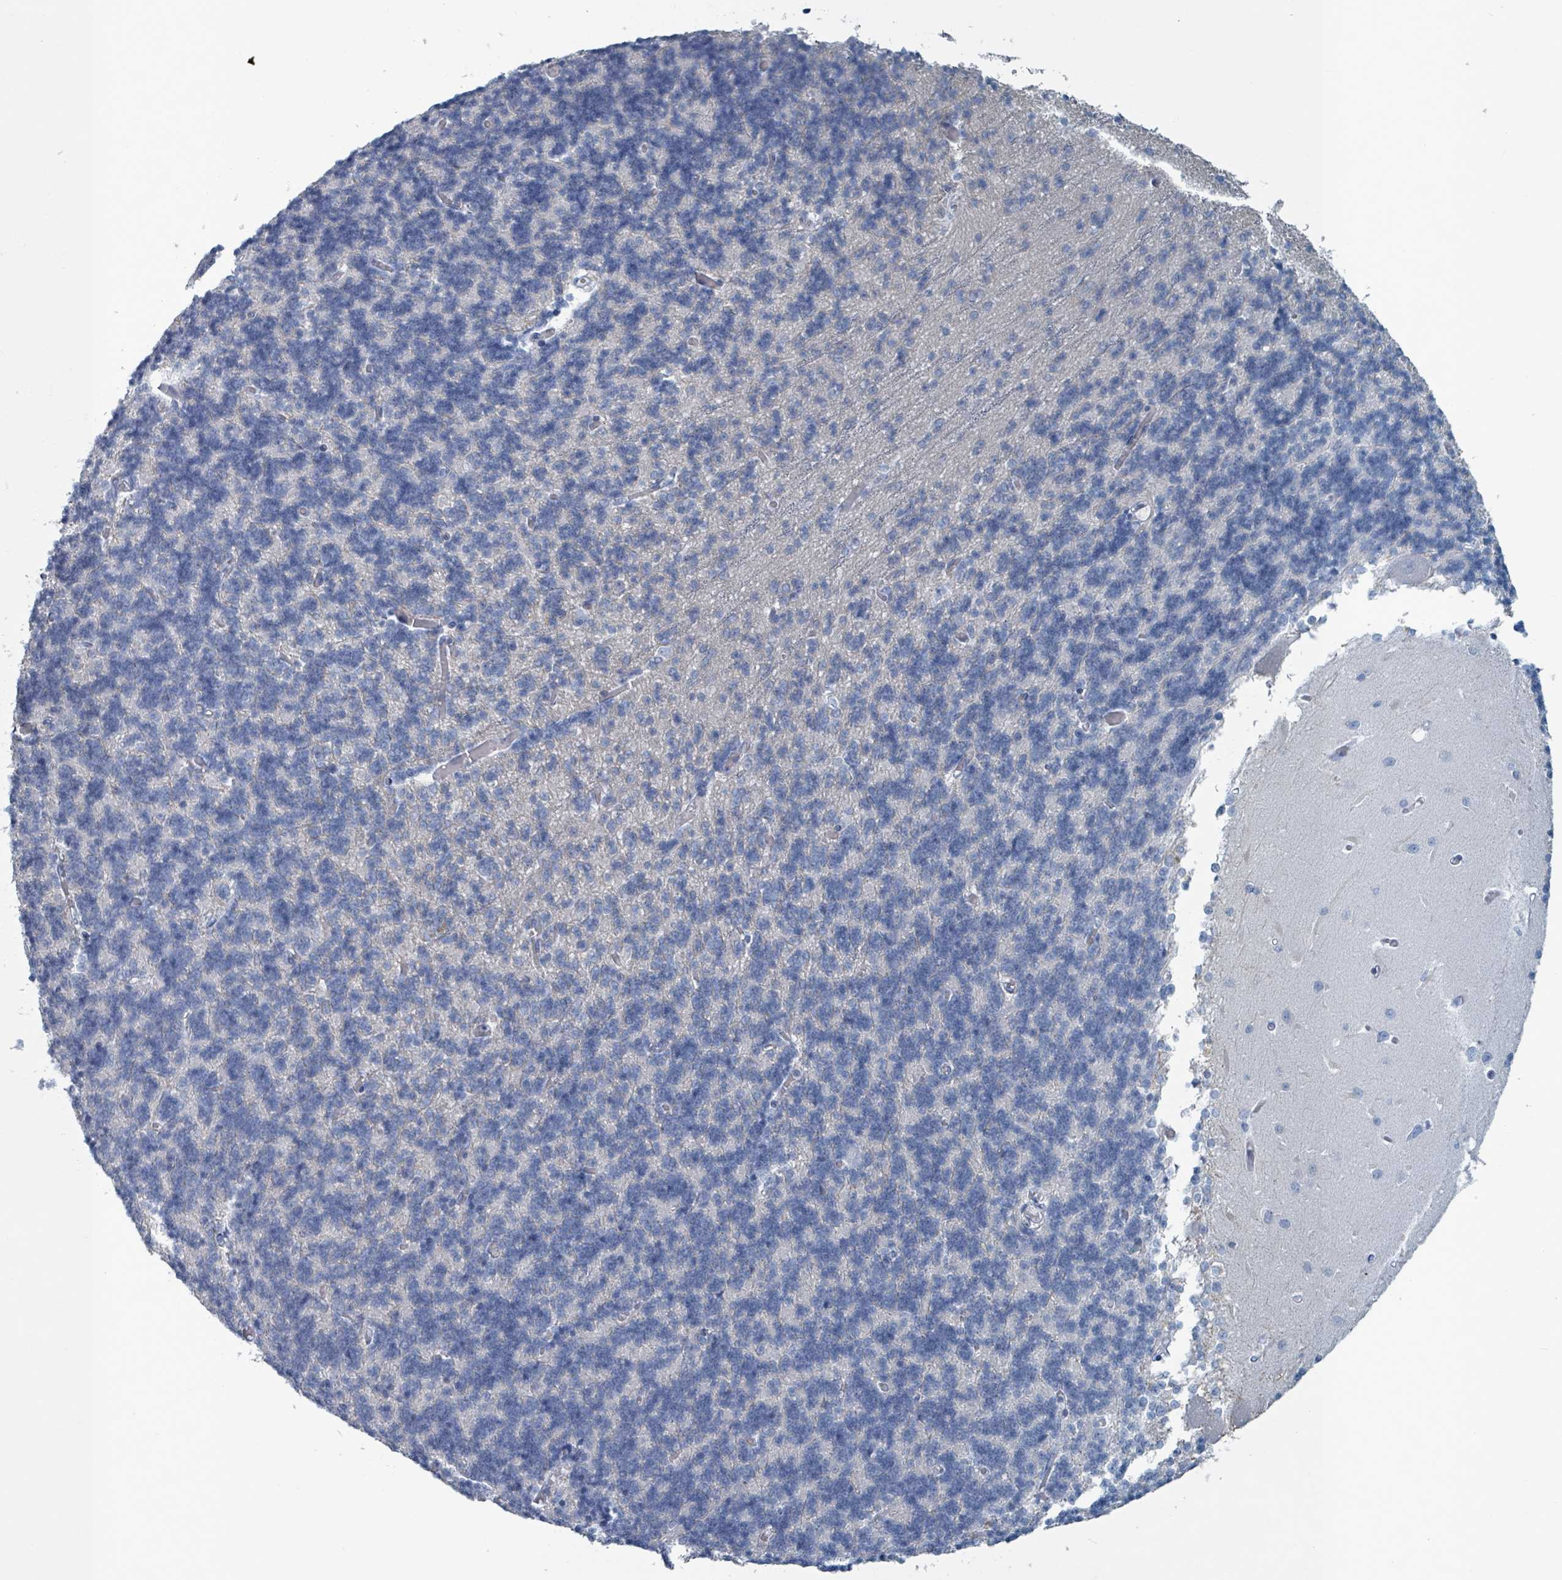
{"staining": {"intensity": "negative", "quantity": "none", "location": "none"}, "tissue": "cerebellum", "cell_type": "Cells in granular layer", "image_type": "normal", "snomed": [{"axis": "morphology", "description": "Normal tissue, NOS"}, {"axis": "topography", "description": "Cerebellum"}], "caption": "IHC of unremarkable cerebellum demonstrates no positivity in cells in granular layer.", "gene": "HEATR5A", "patient": {"sex": "male", "age": 37}}